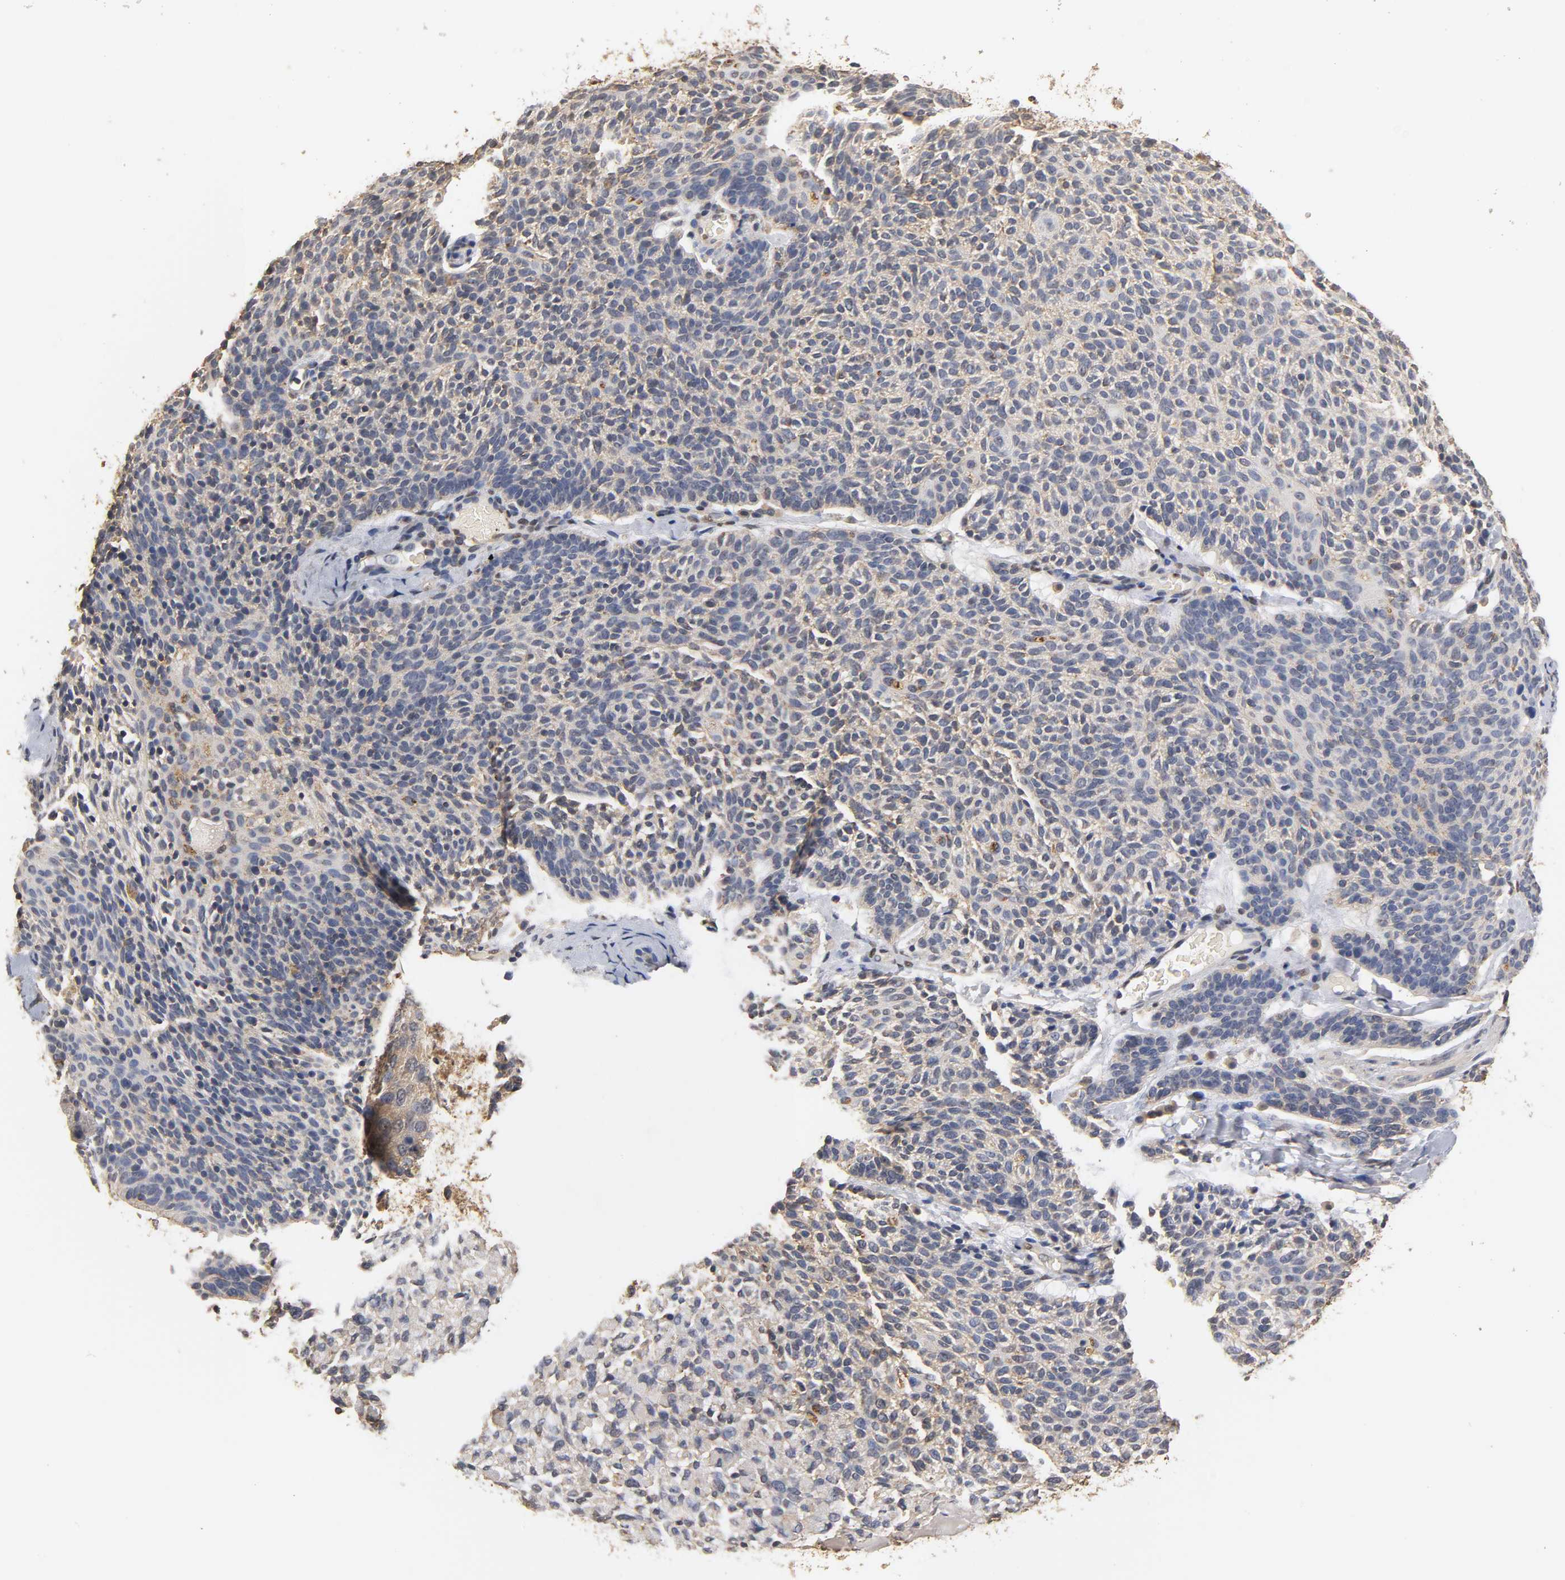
{"staining": {"intensity": "weak", "quantity": "<25%", "location": "cytoplasmic/membranous"}, "tissue": "skin cancer", "cell_type": "Tumor cells", "image_type": "cancer", "snomed": [{"axis": "morphology", "description": "Normal tissue, NOS"}, {"axis": "morphology", "description": "Basal cell carcinoma"}, {"axis": "topography", "description": "Skin"}], "caption": "Skin cancer was stained to show a protein in brown. There is no significant positivity in tumor cells.", "gene": "PKN1", "patient": {"sex": "female", "age": 70}}